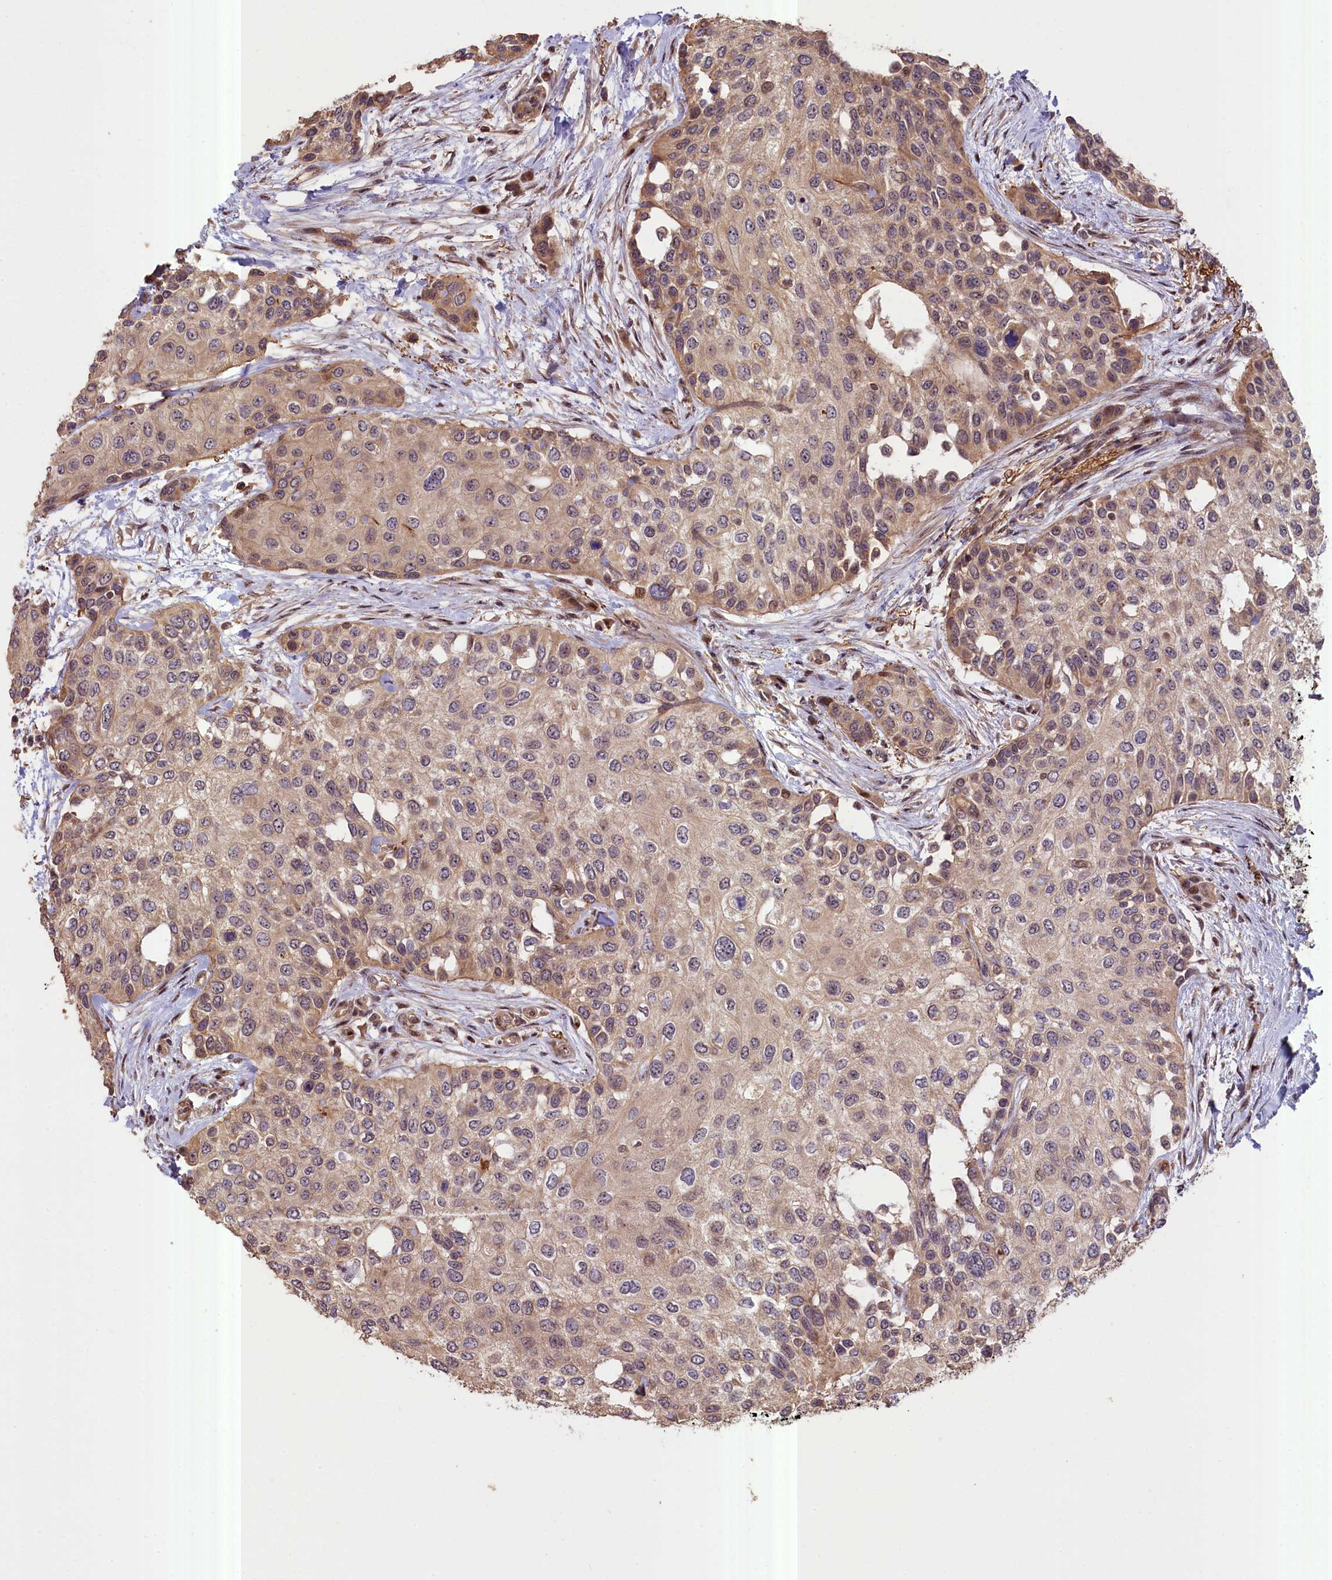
{"staining": {"intensity": "moderate", "quantity": ">75%", "location": "cytoplasmic/membranous"}, "tissue": "urothelial cancer", "cell_type": "Tumor cells", "image_type": "cancer", "snomed": [{"axis": "morphology", "description": "Normal tissue, NOS"}, {"axis": "morphology", "description": "Urothelial carcinoma, High grade"}, {"axis": "topography", "description": "Vascular tissue"}, {"axis": "topography", "description": "Urinary bladder"}], "caption": "Immunohistochemical staining of human urothelial carcinoma (high-grade) reveals medium levels of moderate cytoplasmic/membranous protein expression in approximately >75% of tumor cells.", "gene": "FUZ", "patient": {"sex": "female", "age": 56}}